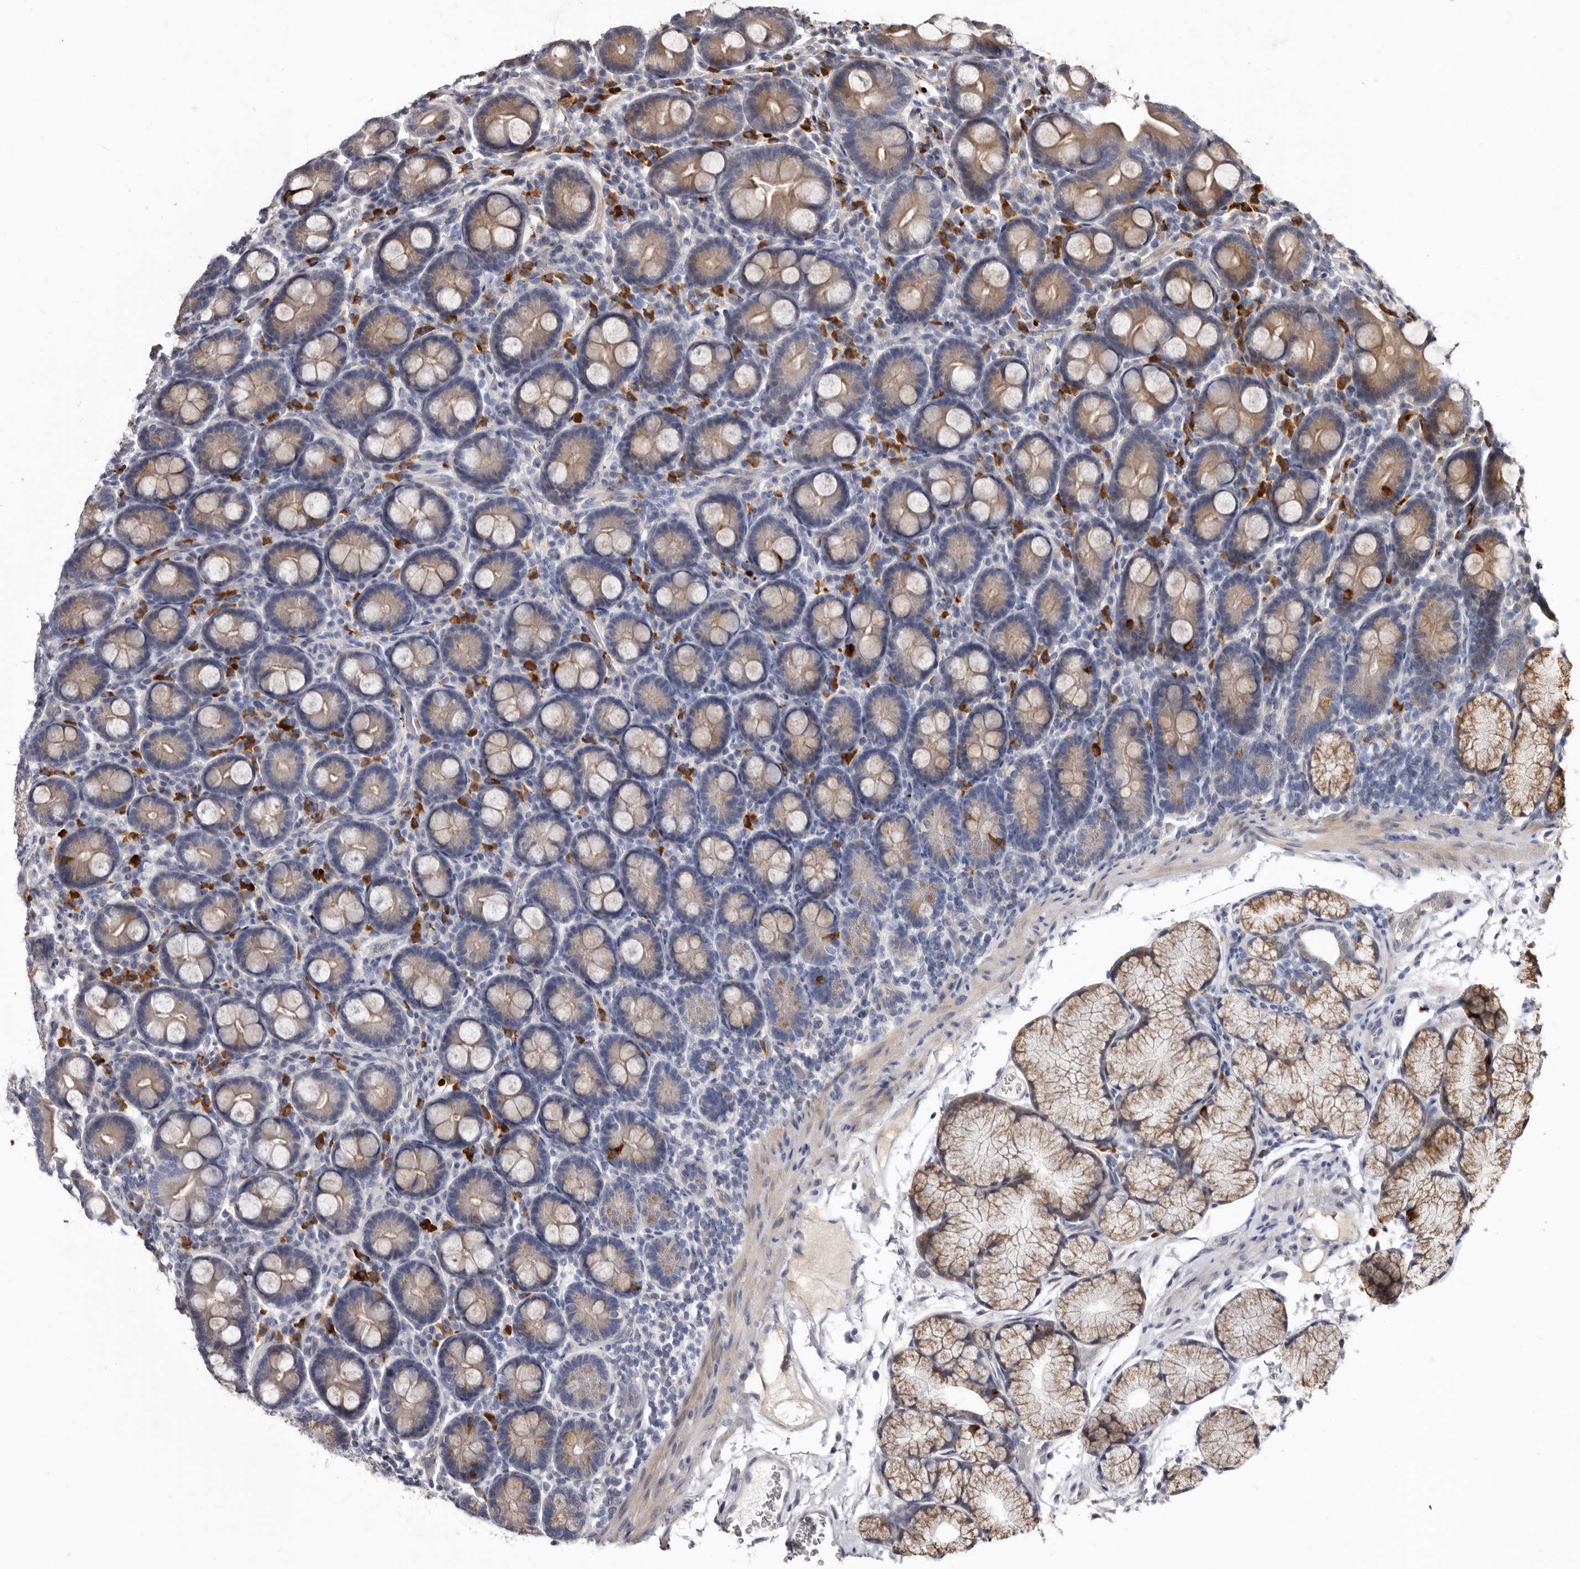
{"staining": {"intensity": "weak", "quantity": "25%-75%", "location": "cytoplasmic/membranous"}, "tissue": "duodenum", "cell_type": "Glandular cells", "image_type": "normal", "snomed": [{"axis": "morphology", "description": "Normal tissue, NOS"}, {"axis": "topography", "description": "Duodenum"}], "caption": "Brown immunohistochemical staining in benign duodenum displays weak cytoplasmic/membranous positivity in about 25%-75% of glandular cells.", "gene": "ASIC5", "patient": {"sex": "male", "age": 35}}